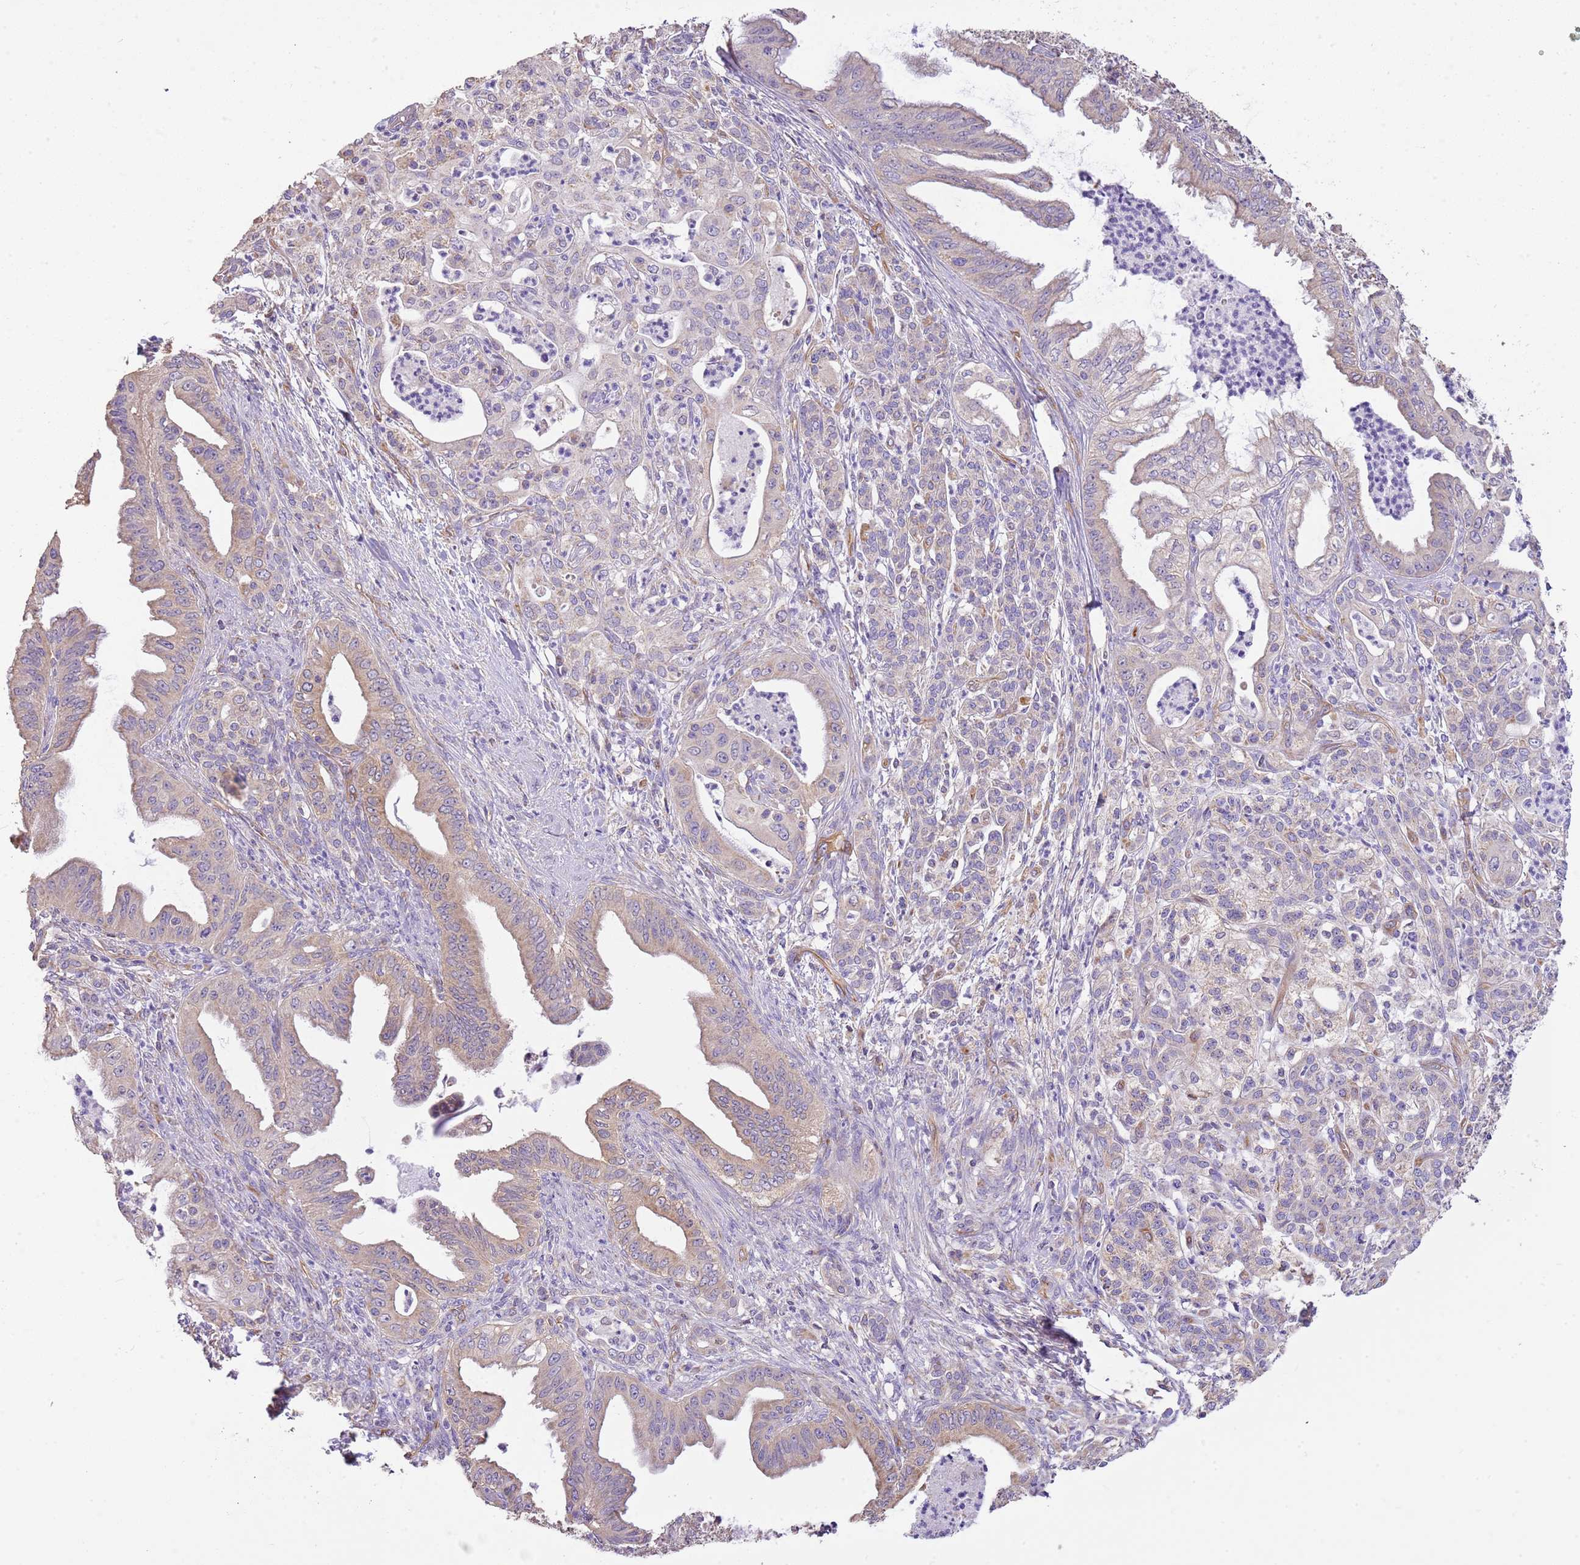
{"staining": {"intensity": "weak", "quantity": "25%-75%", "location": "cytoplasmic/membranous"}, "tissue": "pancreatic cancer", "cell_type": "Tumor cells", "image_type": "cancer", "snomed": [{"axis": "morphology", "description": "Adenocarcinoma, NOS"}, {"axis": "topography", "description": "Pancreas"}], "caption": "High-power microscopy captured an IHC image of pancreatic cancer (adenocarcinoma), revealing weak cytoplasmic/membranous expression in approximately 25%-75% of tumor cells. (Brightfield microscopy of DAB IHC at high magnification).", "gene": "DOCK9", "patient": {"sex": "male", "age": 58}}